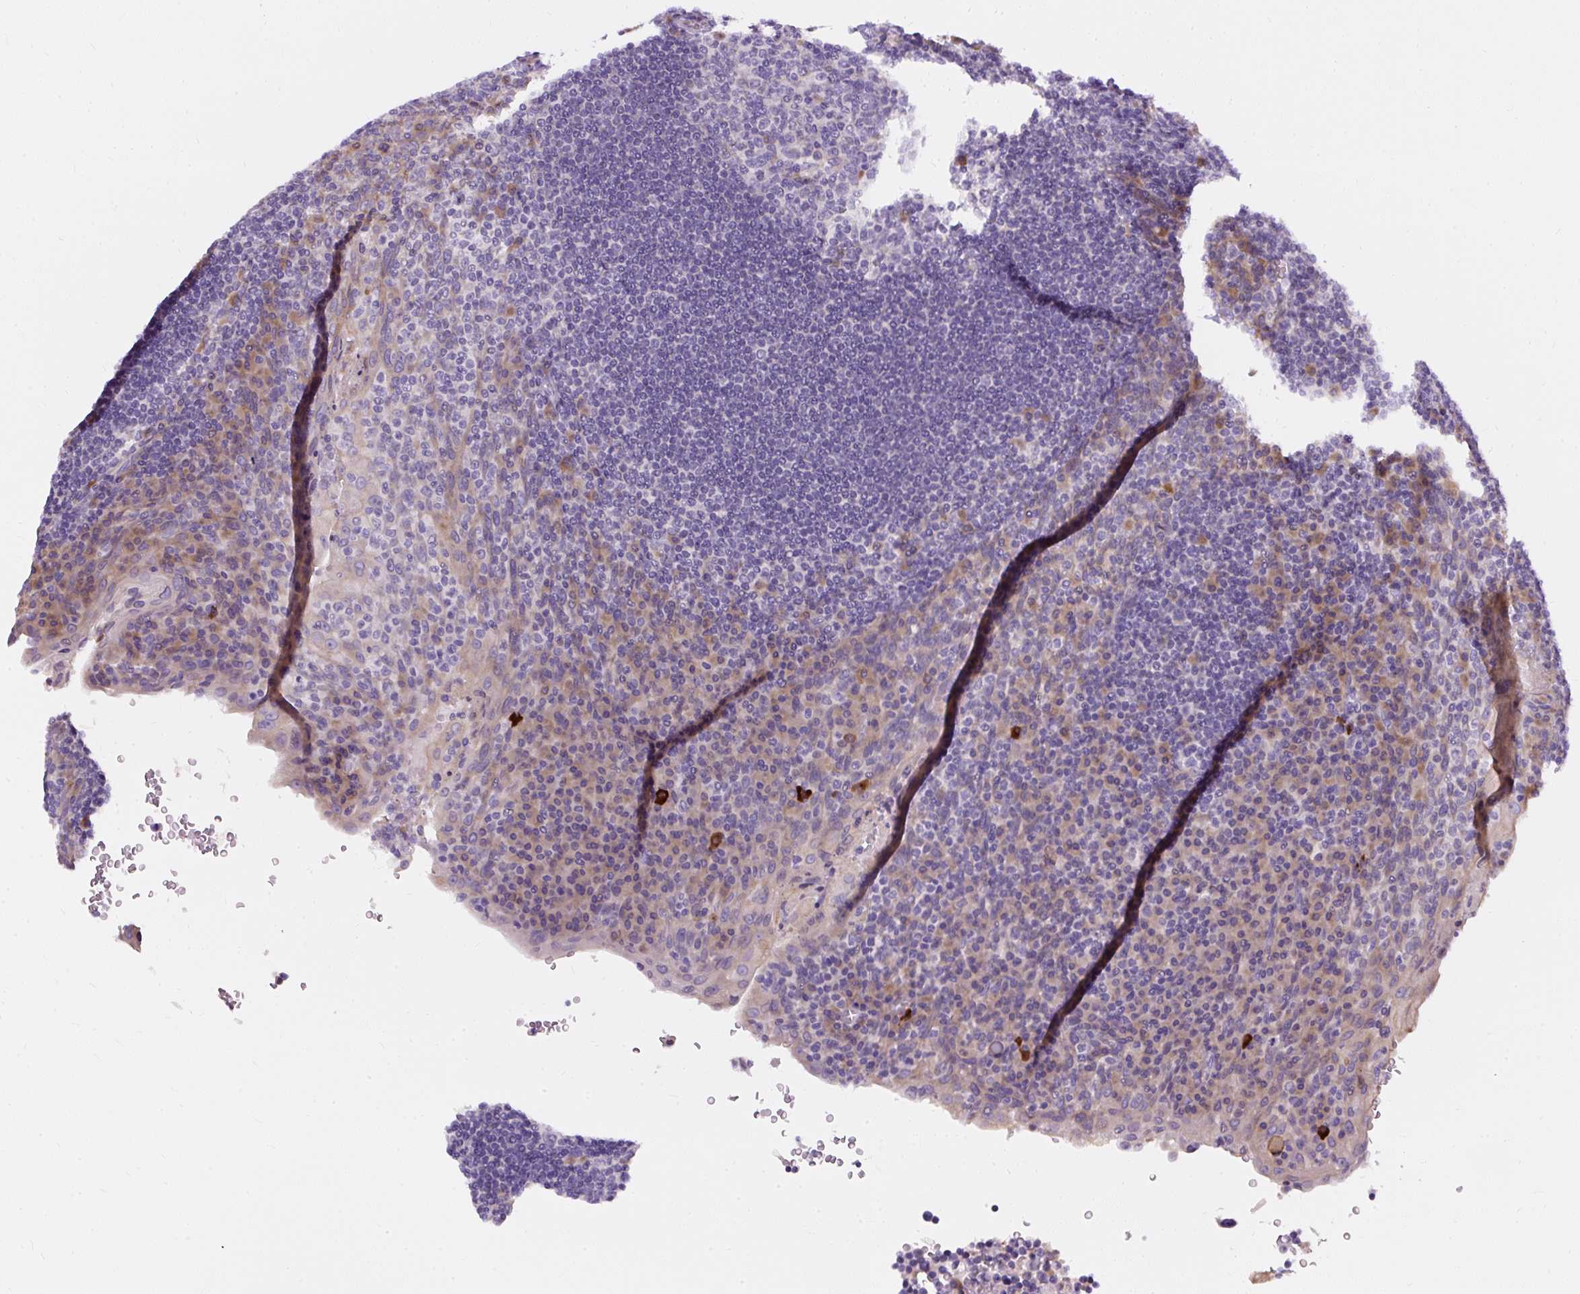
{"staining": {"intensity": "negative", "quantity": "none", "location": "none"}, "tissue": "tonsil", "cell_type": "Germinal center cells", "image_type": "normal", "snomed": [{"axis": "morphology", "description": "Normal tissue, NOS"}, {"axis": "topography", "description": "Tonsil"}], "caption": "A high-resolution photomicrograph shows immunohistochemistry (IHC) staining of unremarkable tonsil, which demonstrates no significant staining in germinal center cells. (DAB IHC, high magnification).", "gene": "FAM149A", "patient": {"sex": "male", "age": 17}}